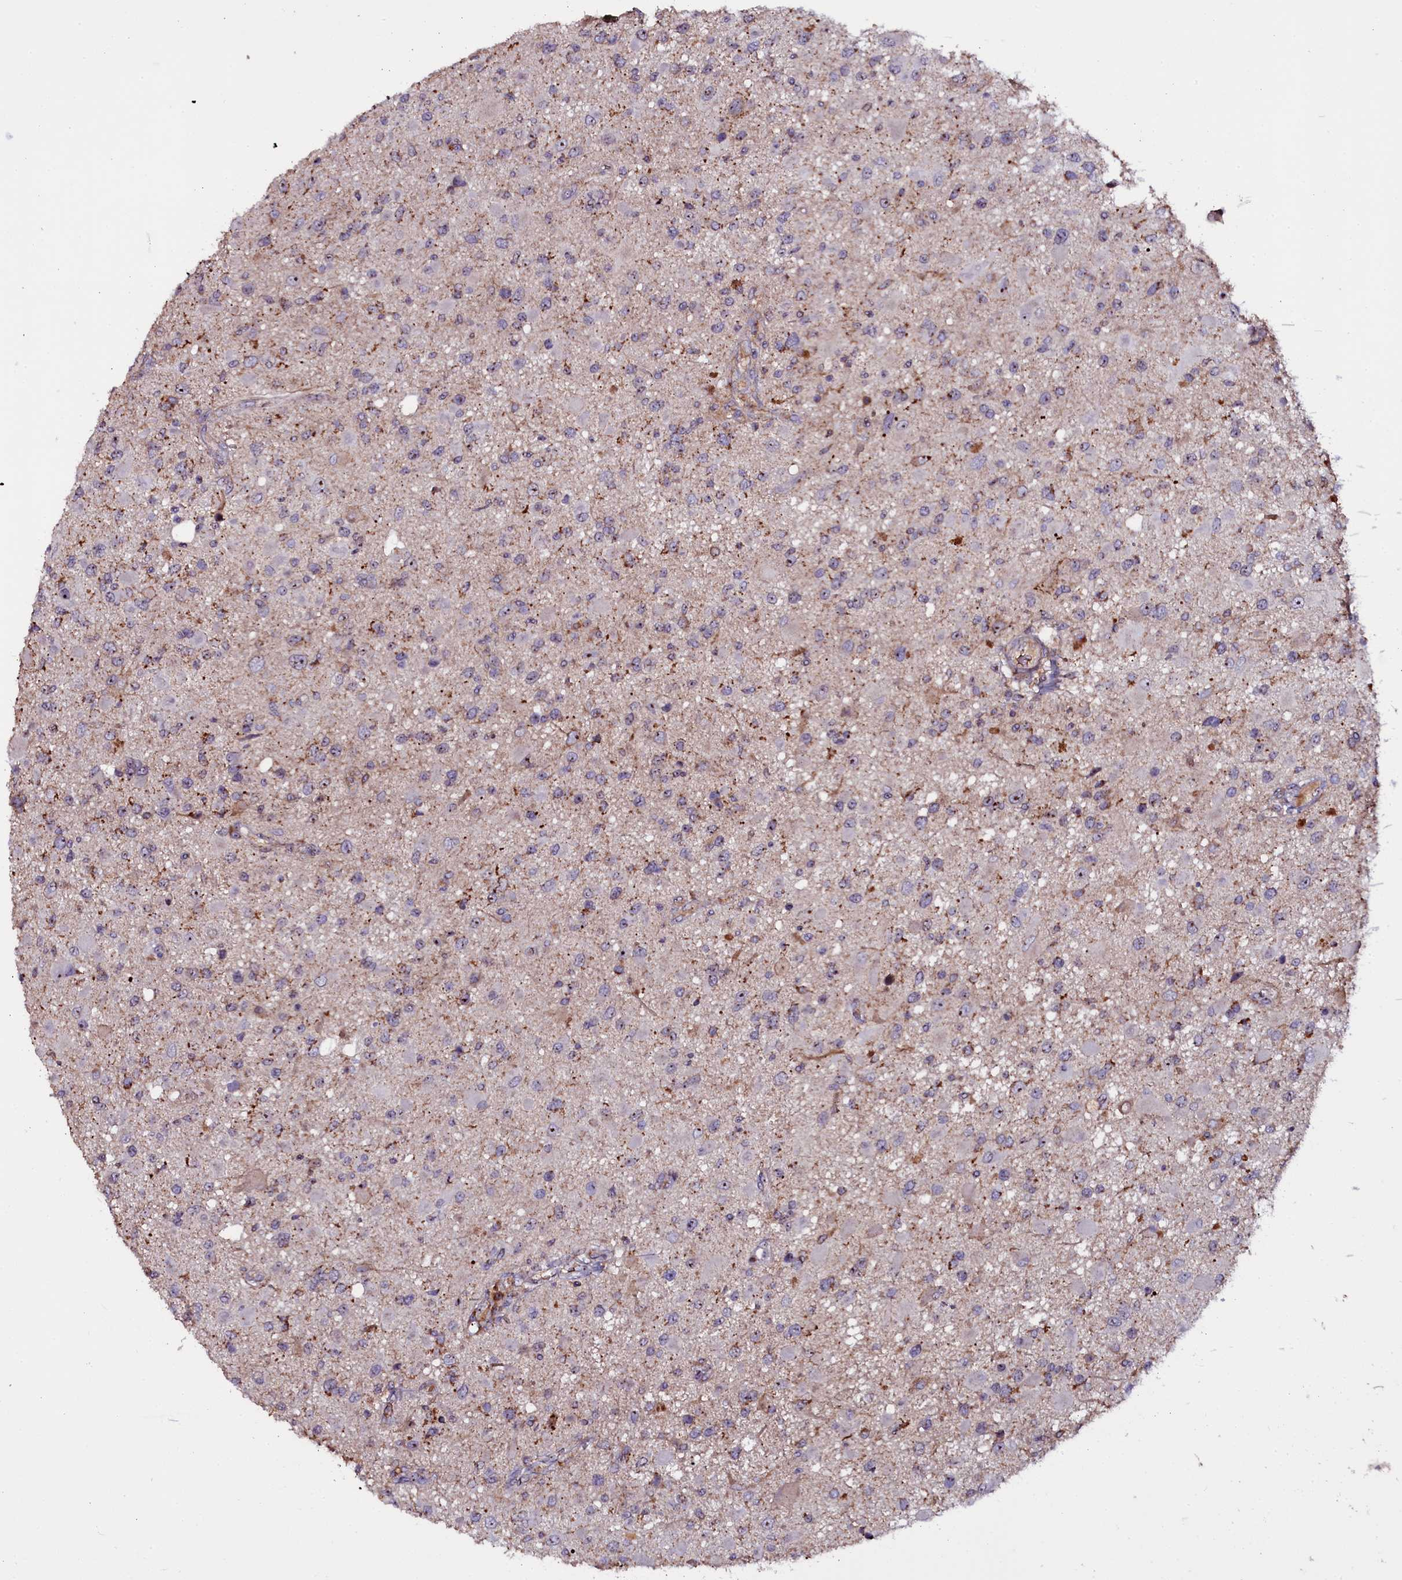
{"staining": {"intensity": "negative", "quantity": "none", "location": "none"}, "tissue": "glioma", "cell_type": "Tumor cells", "image_type": "cancer", "snomed": [{"axis": "morphology", "description": "Glioma, malignant, High grade"}, {"axis": "topography", "description": "Brain"}], "caption": "DAB immunohistochemical staining of human glioma displays no significant staining in tumor cells. (Stains: DAB (3,3'-diaminobenzidine) immunohistochemistry (IHC) with hematoxylin counter stain, Microscopy: brightfield microscopy at high magnification).", "gene": "NAA80", "patient": {"sex": "male", "age": 53}}